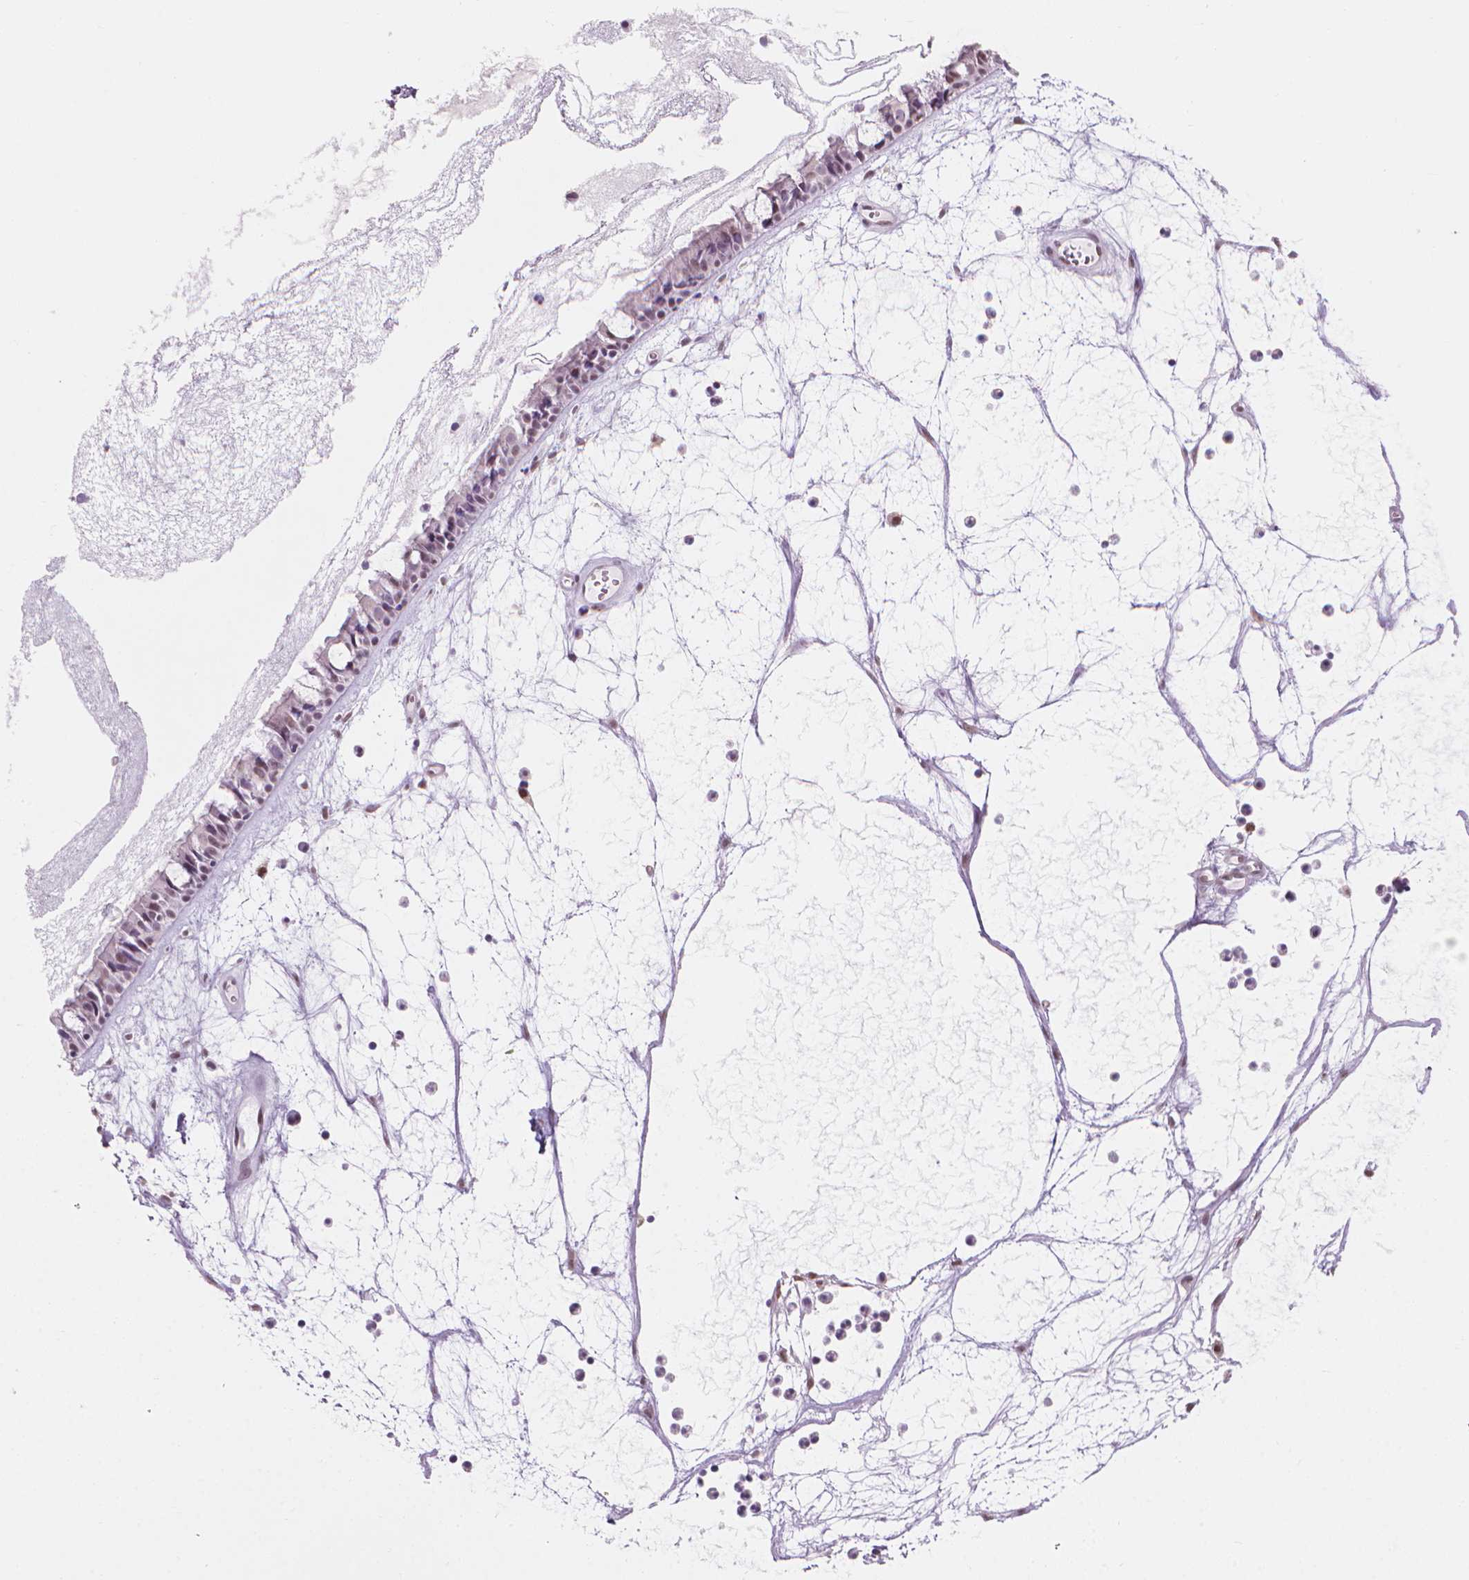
{"staining": {"intensity": "negative", "quantity": "none", "location": "none"}, "tissue": "nasopharynx", "cell_type": "Respiratory epithelial cells", "image_type": "normal", "snomed": [{"axis": "morphology", "description": "Normal tissue, NOS"}, {"axis": "topography", "description": "Nasopharynx"}], "caption": "Normal nasopharynx was stained to show a protein in brown. There is no significant expression in respiratory epithelial cells. (Brightfield microscopy of DAB (3,3'-diaminobenzidine) IHC at high magnification).", "gene": "PIAS2", "patient": {"sex": "male", "age": 31}}